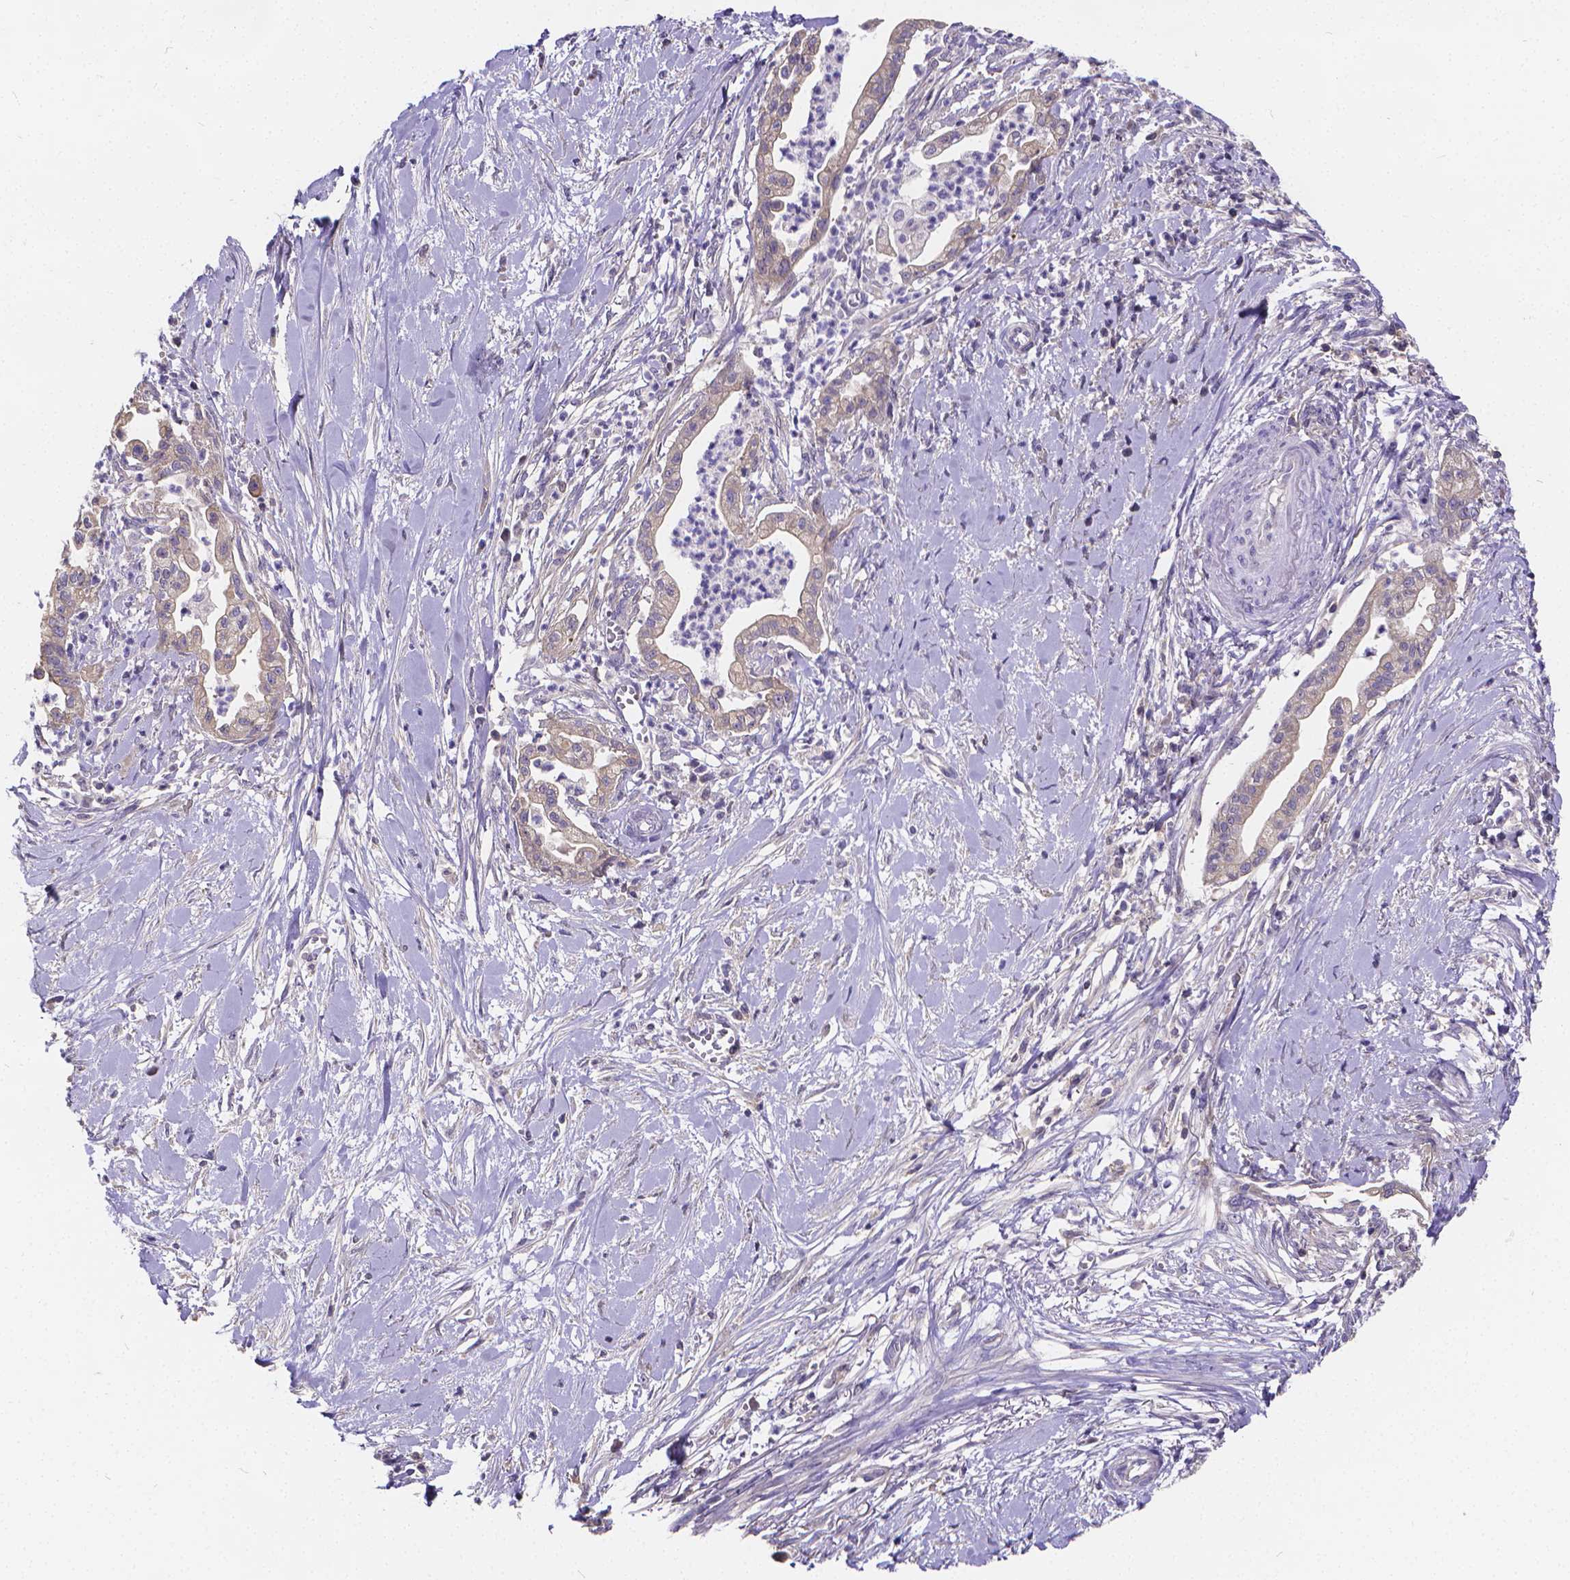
{"staining": {"intensity": "negative", "quantity": "none", "location": "none"}, "tissue": "pancreatic cancer", "cell_type": "Tumor cells", "image_type": "cancer", "snomed": [{"axis": "morphology", "description": "Normal tissue, NOS"}, {"axis": "morphology", "description": "Adenocarcinoma, NOS"}, {"axis": "topography", "description": "Lymph node"}, {"axis": "topography", "description": "Pancreas"}], "caption": "An immunohistochemistry image of pancreatic cancer is shown. There is no staining in tumor cells of pancreatic cancer.", "gene": "GLRB", "patient": {"sex": "female", "age": 58}}